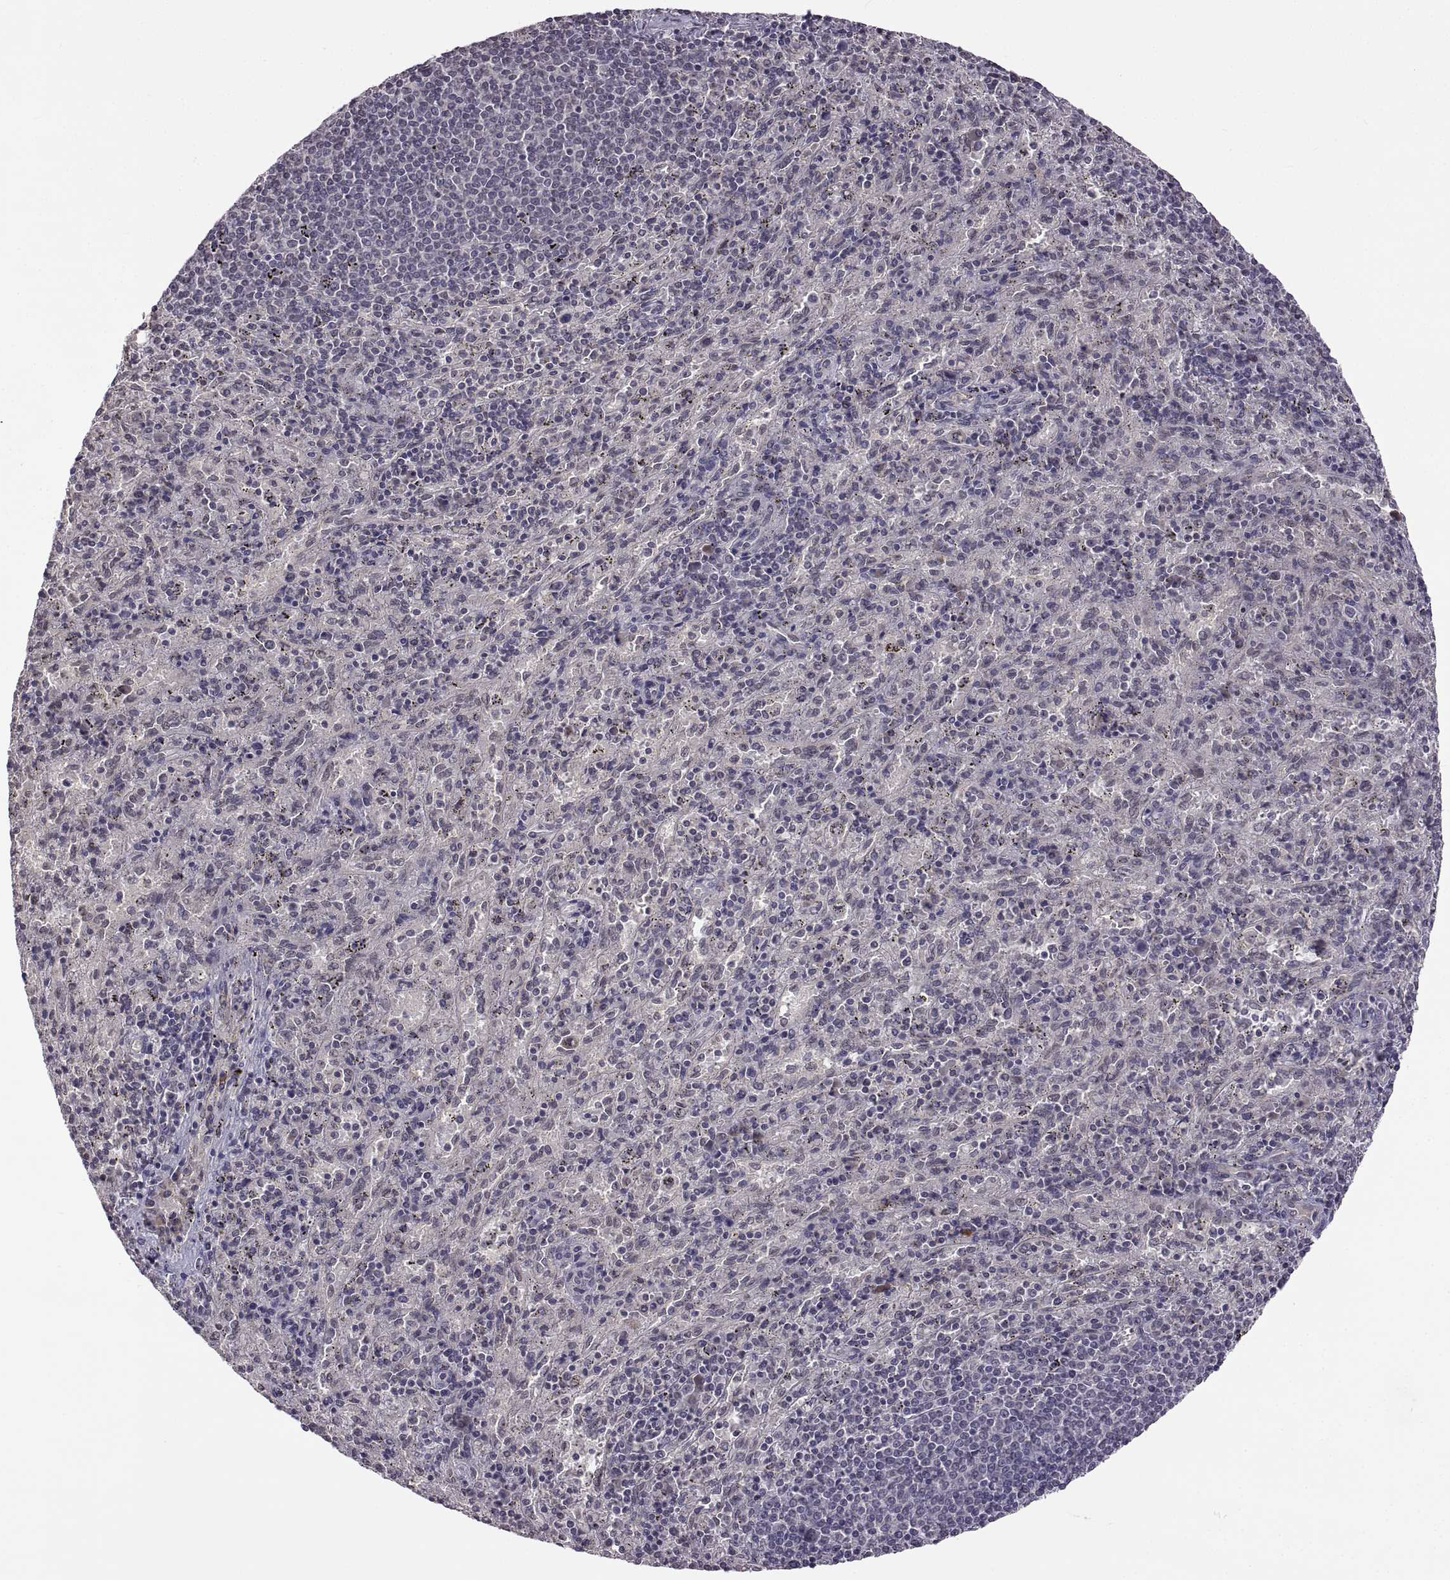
{"staining": {"intensity": "negative", "quantity": "none", "location": "none"}, "tissue": "spleen", "cell_type": "Cells in red pulp", "image_type": "normal", "snomed": [{"axis": "morphology", "description": "Normal tissue, NOS"}, {"axis": "topography", "description": "Spleen"}], "caption": "Spleen was stained to show a protein in brown. There is no significant staining in cells in red pulp. (IHC, brightfield microscopy, high magnification).", "gene": "LAMA1", "patient": {"sex": "male", "age": 57}}